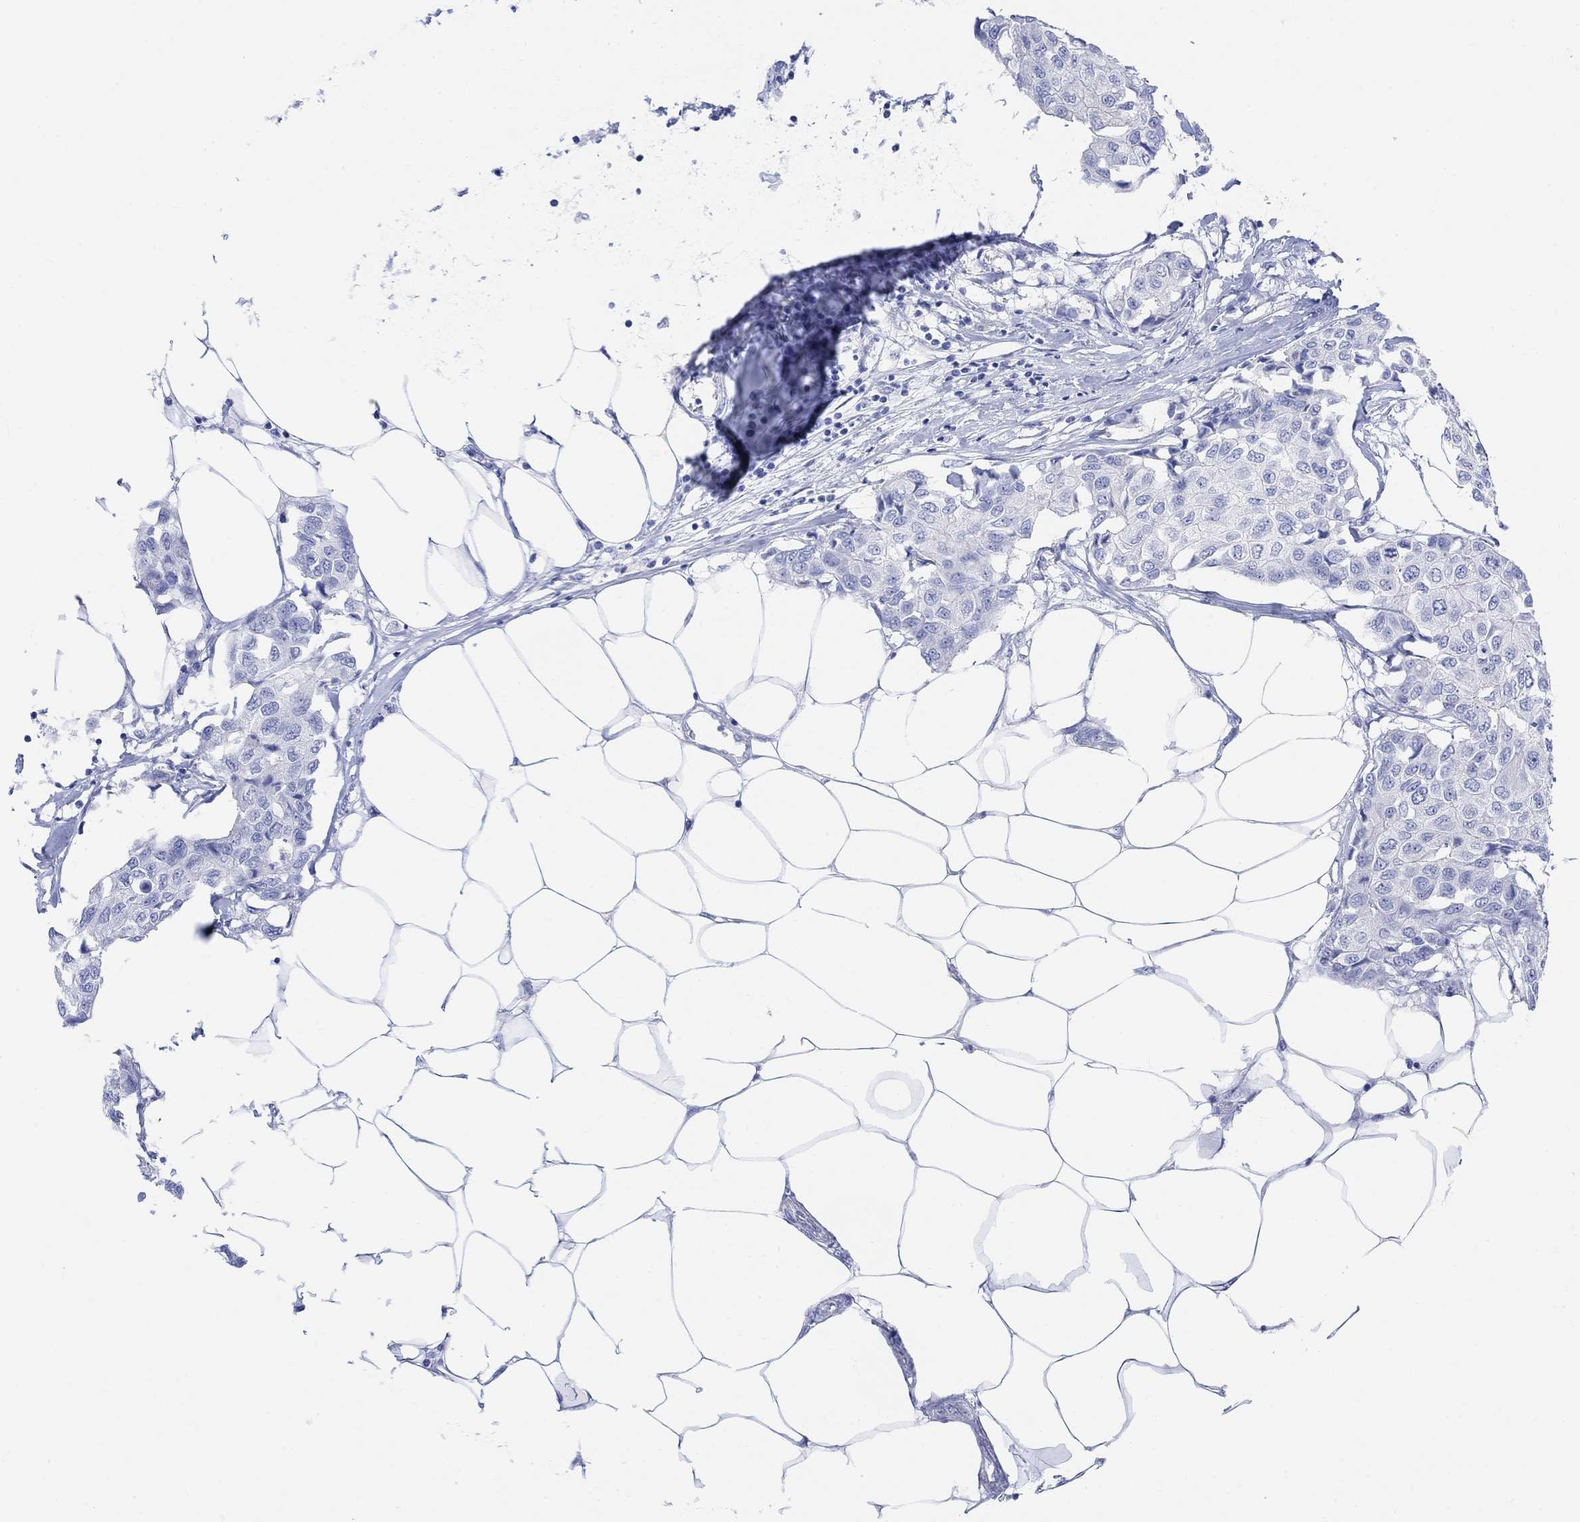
{"staining": {"intensity": "negative", "quantity": "none", "location": "none"}, "tissue": "breast cancer", "cell_type": "Tumor cells", "image_type": "cancer", "snomed": [{"axis": "morphology", "description": "Duct carcinoma"}, {"axis": "topography", "description": "Breast"}], "caption": "Intraductal carcinoma (breast) was stained to show a protein in brown. There is no significant expression in tumor cells.", "gene": "GNG13", "patient": {"sex": "female", "age": 80}}